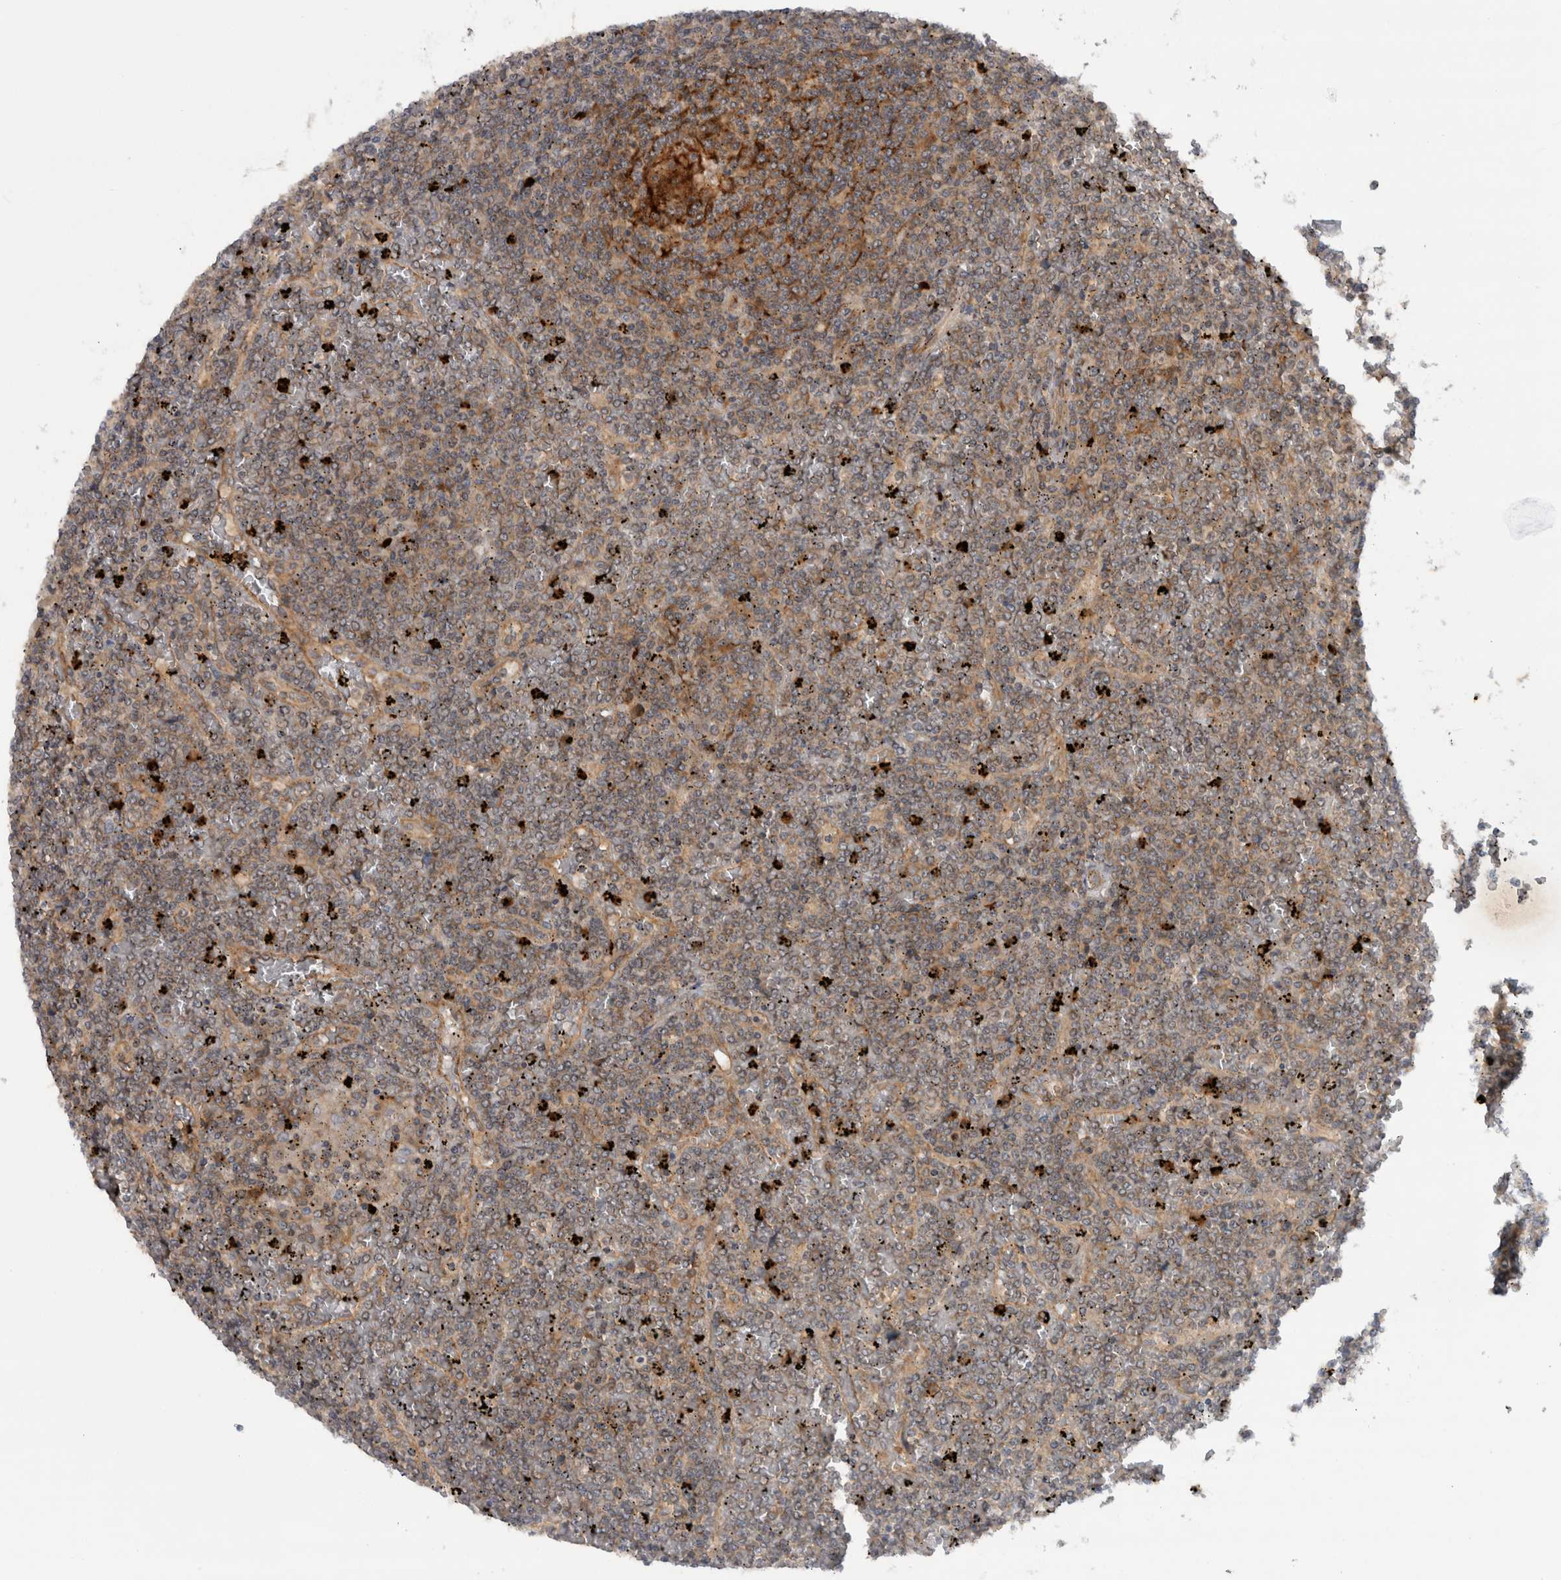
{"staining": {"intensity": "moderate", "quantity": ">75%", "location": "cytoplasmic/membranous"}, "tissue": "lymphoma", "cell_type": "Tumor cells", "image_type": "cancer", "snomed": [{"axis": "morphology", "description": "Malignant lymphoma, non-Hodgkin's type, Low grade"}, {"axis": "topography", "description": "Spleen"}], "caption": "Protein positivity by immunohistochemistry shows moderate cytoplasmic/membranous expression in about >75% of tumor cells in lymphoma. The protein is stained brown, and the nuclei are stained in blue (DAB IHC with brightfield microscopy, high magnification).", "gene": "PDCD2", "patient": {"sex": "female", "age": 19}}